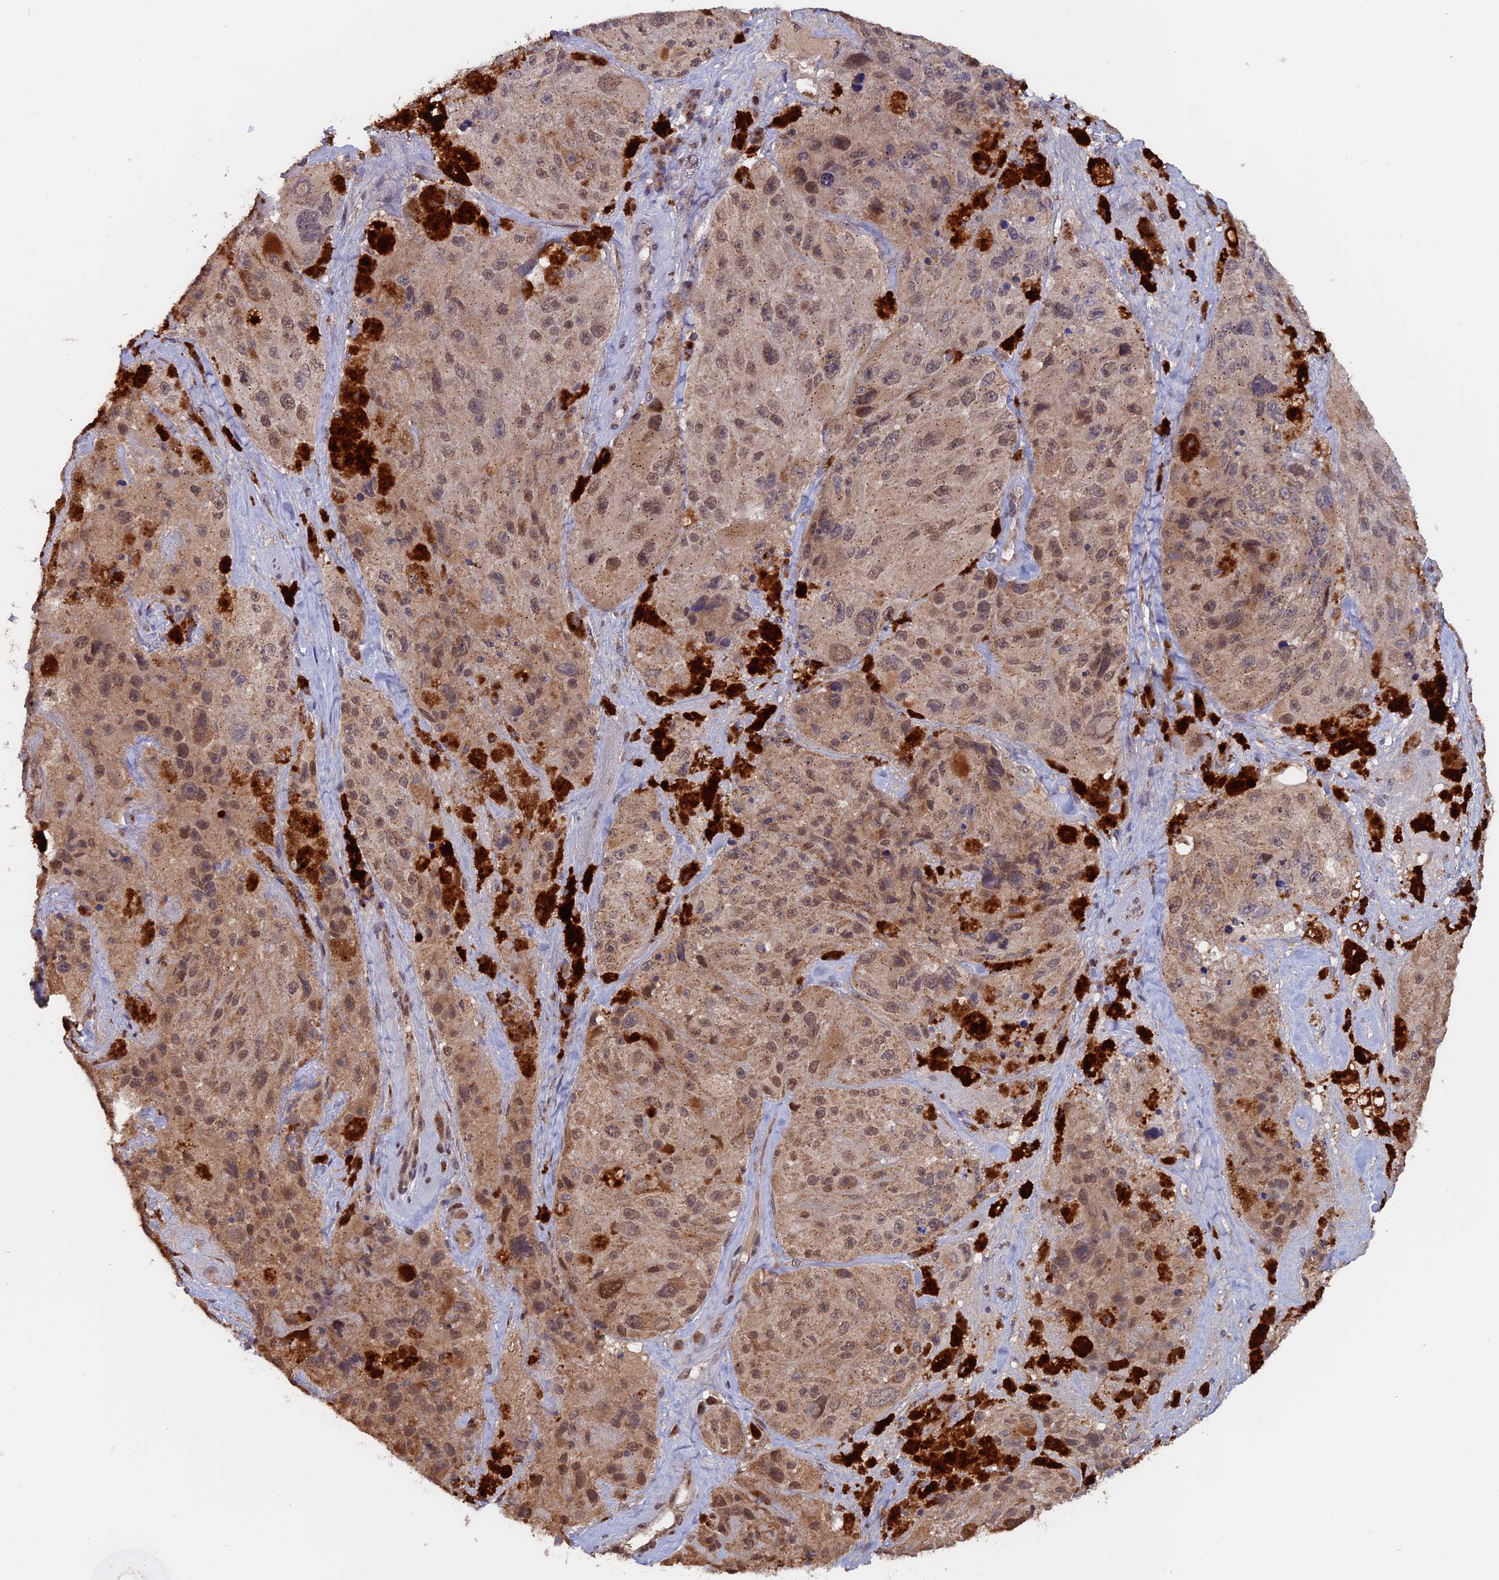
{"staining": {"intensity": "moderate", "quantity": ">75%", "location": "nuclear"}, "tissue": "melanoma", "cell_type": "Tumor cells", "image_type": "cancer", "snomed": [{"axis": "morphology", "description": "Malignant melanoma, Metastatic site"}, {"axis": "topography", "description": "Lymph node"}], "caption": "Protein analysis of malignant melanoma (metastatic site) tissue displays moderate nuclear positivity in approximately >75% of tumor cells. Using DAB (3,3'-diaminobenzidine) (brown) and hematoxylin (blue) stains, captured at high magnification using brightfield microscopy.", "gene": "PIGQ", "patient": {"sex": "male", "age": 62}}